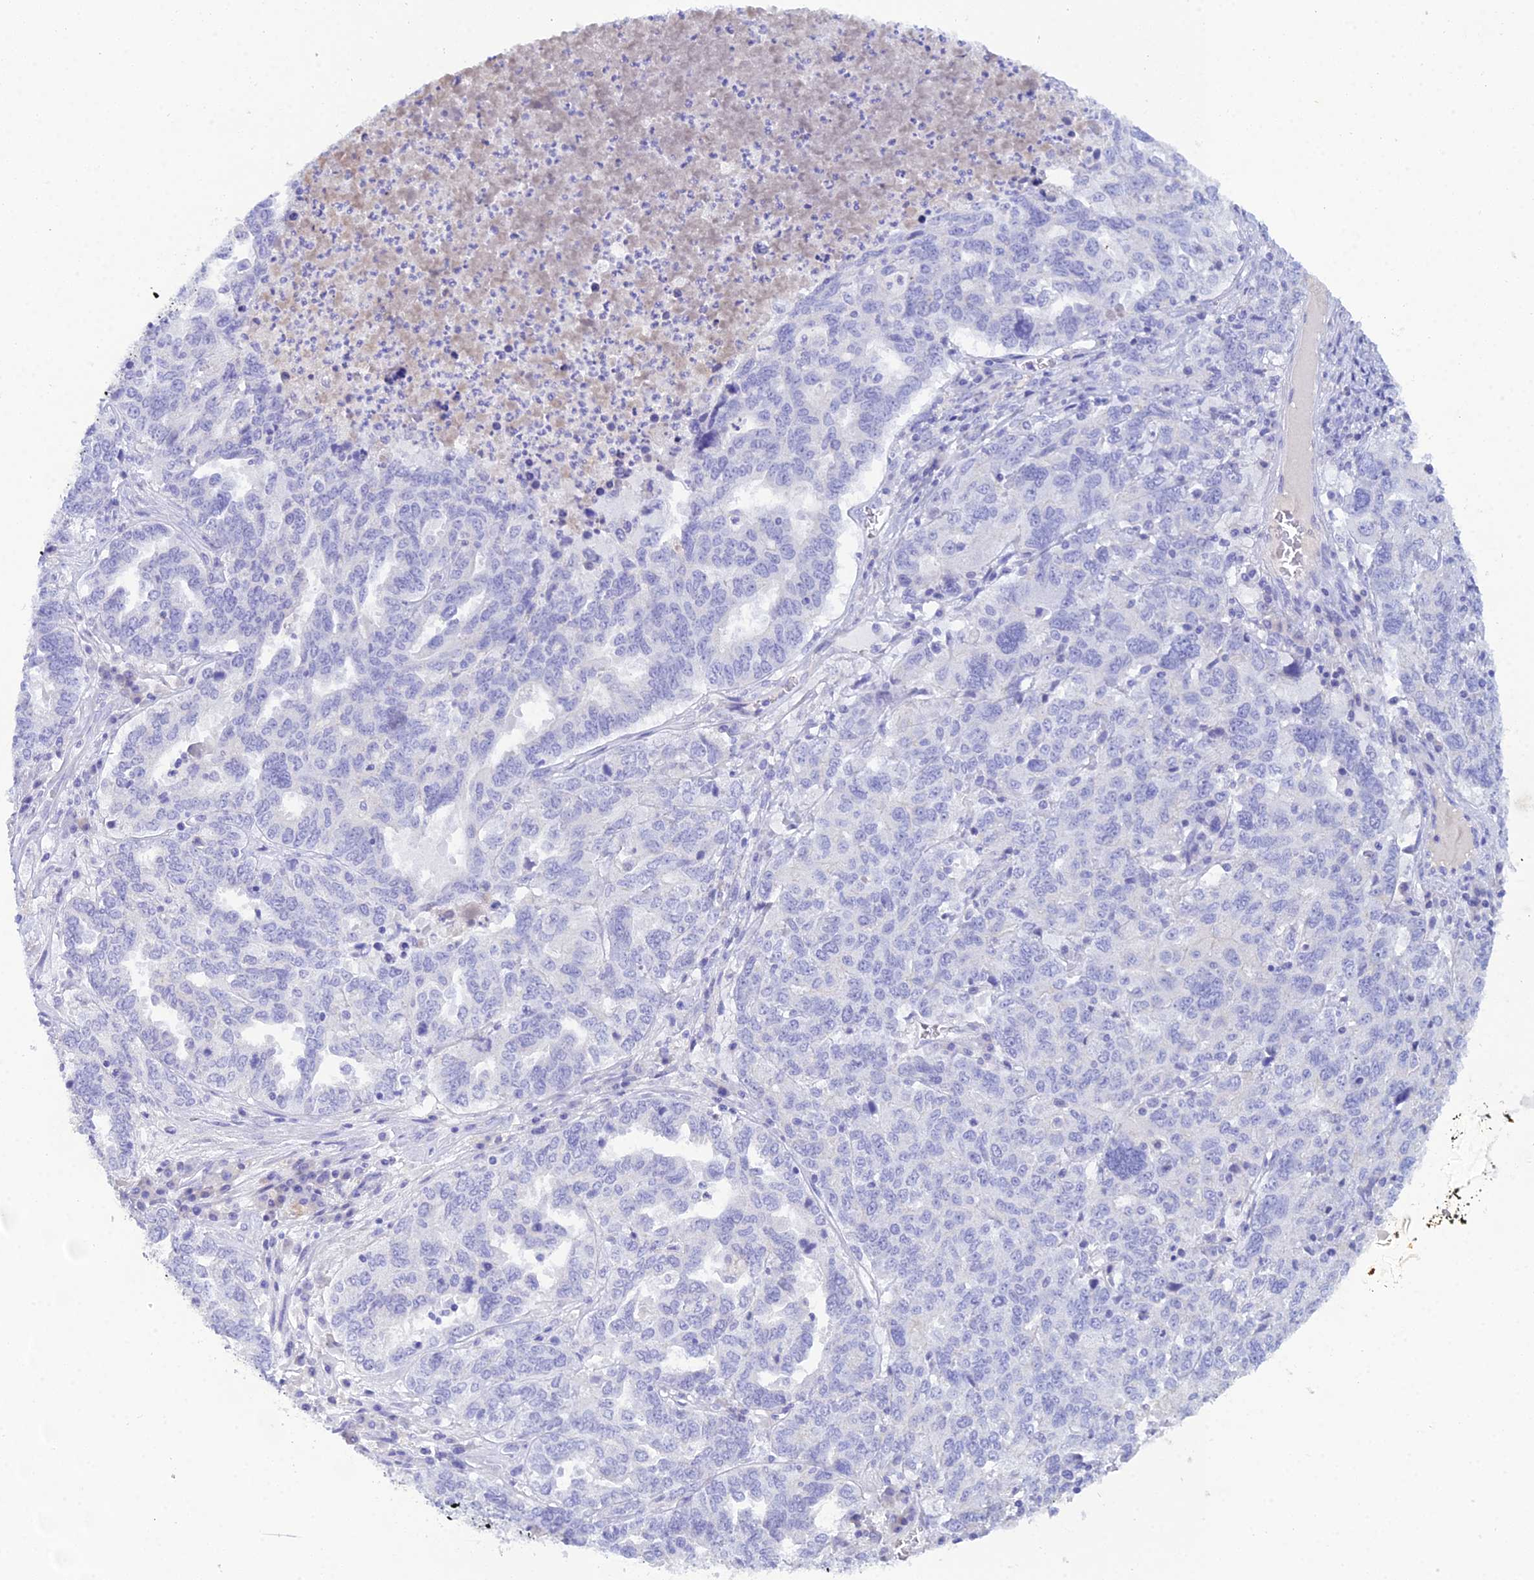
{"staining": {"intensity": "negative", "quantity": "none", "location": "none"}, "tissue": "ovarian cancer", "cell_type": "Tumor cells", "image_type": "cancer", "snomed": [{"axis": "morphology", "description": "Carcinoma, endometroid"}, {"axis": "topography", "description": "Ovary"}], "caption": "Human endometroid carcinoma (ovarian) stained for a protein using immunohistochemistry (IHC) demonstrates no staining in tumor cells.", "gene": "REG1A", "patient": {"sex": "female", "age": 62}}